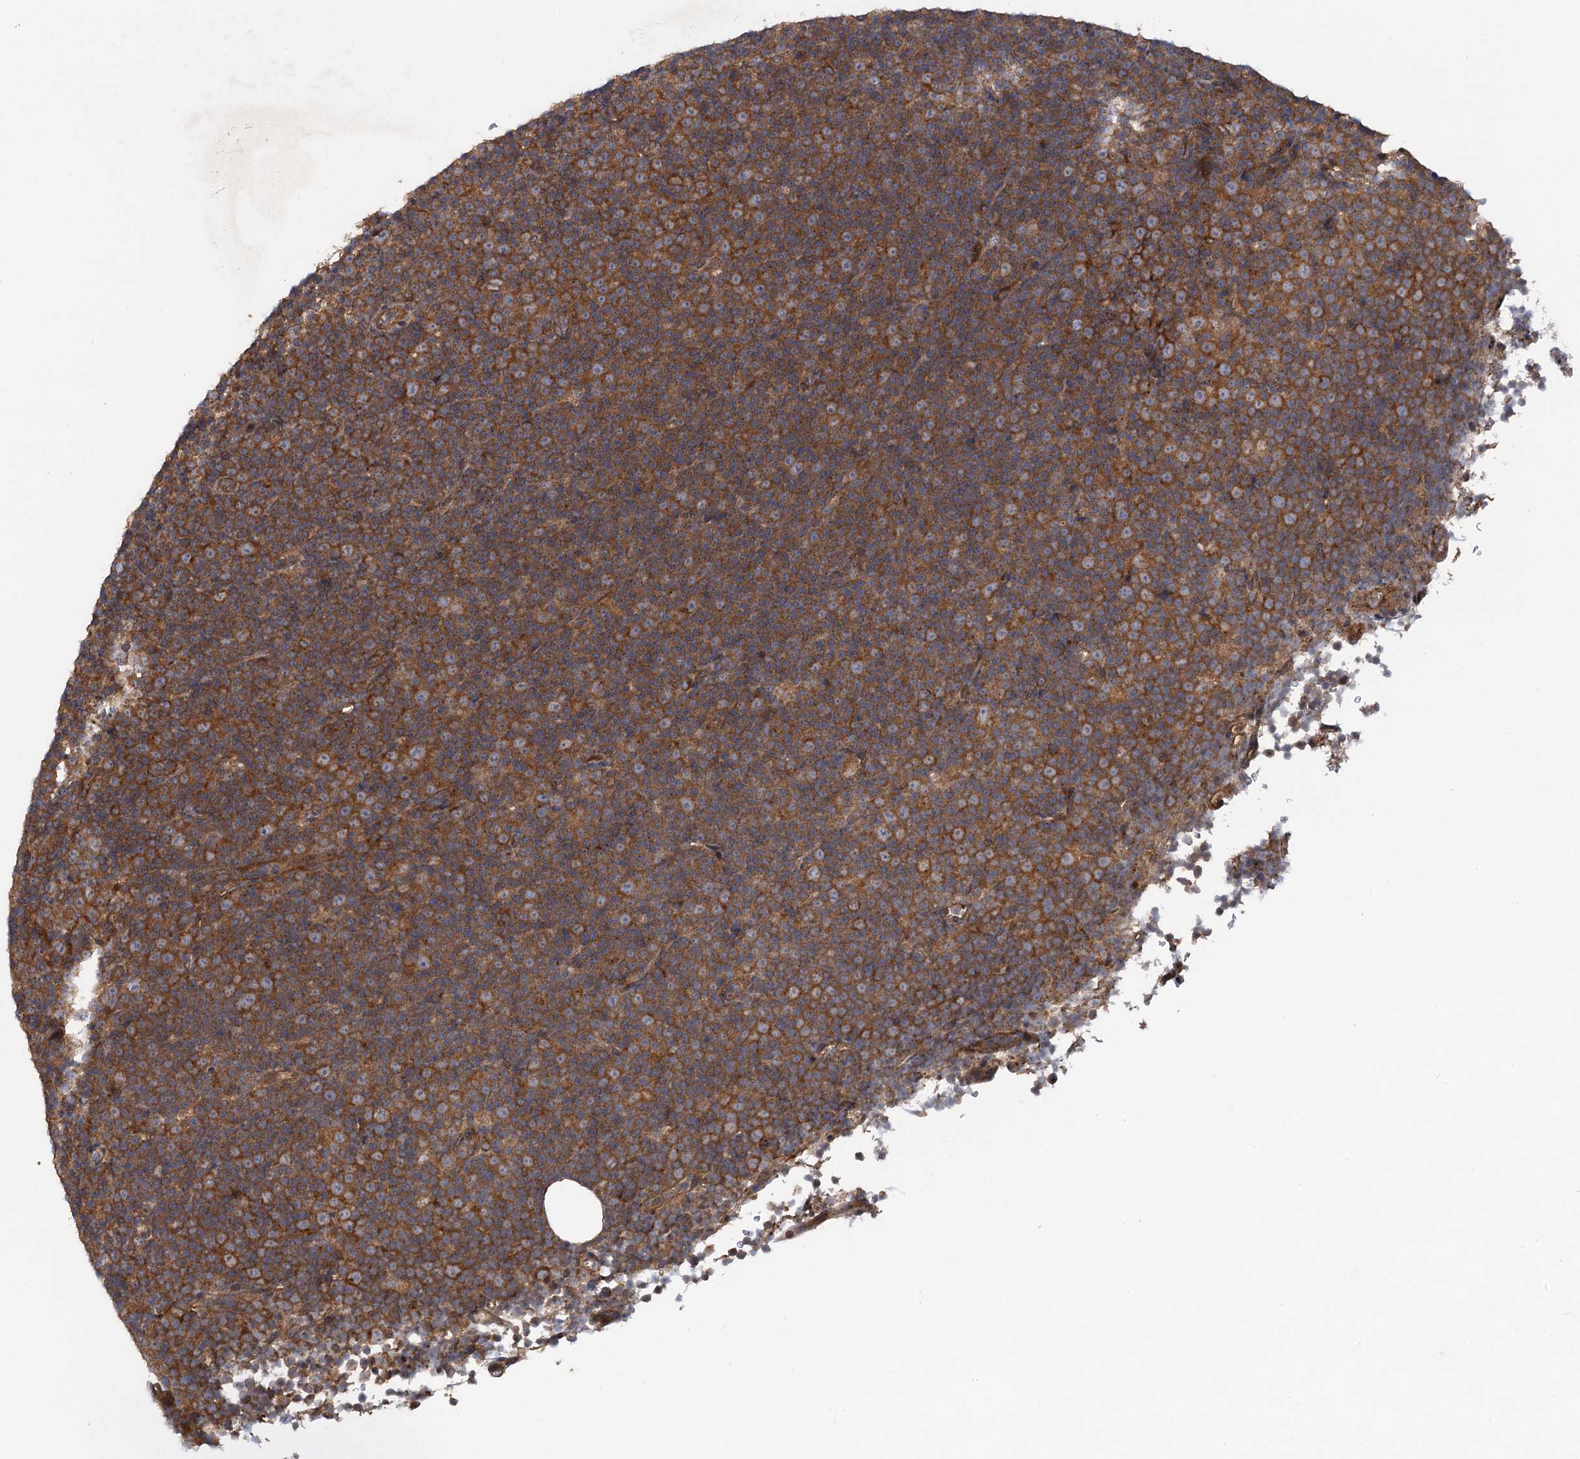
{"staining": {"intensity": "moderate", "quantity": ">75%", "location": "cytoplasmic/membranous"}, "tissue": "lymphoma", "cell_type": "Tumor cells", "image_type": "cancer", "snomed": [{"axis": "morphology", "description": "Malignant lymphoma, non-Hodgkin's type, Low grade"}, {"axis": "topography", "description": "Lymph node"}], "caption": "A brown stain highlights moderate cytoplasmic/membranous expression of a protein in human lymphoma tumor cells.", "gene": "HAUS1", "patient": {"sex": "female", "age": 67}}